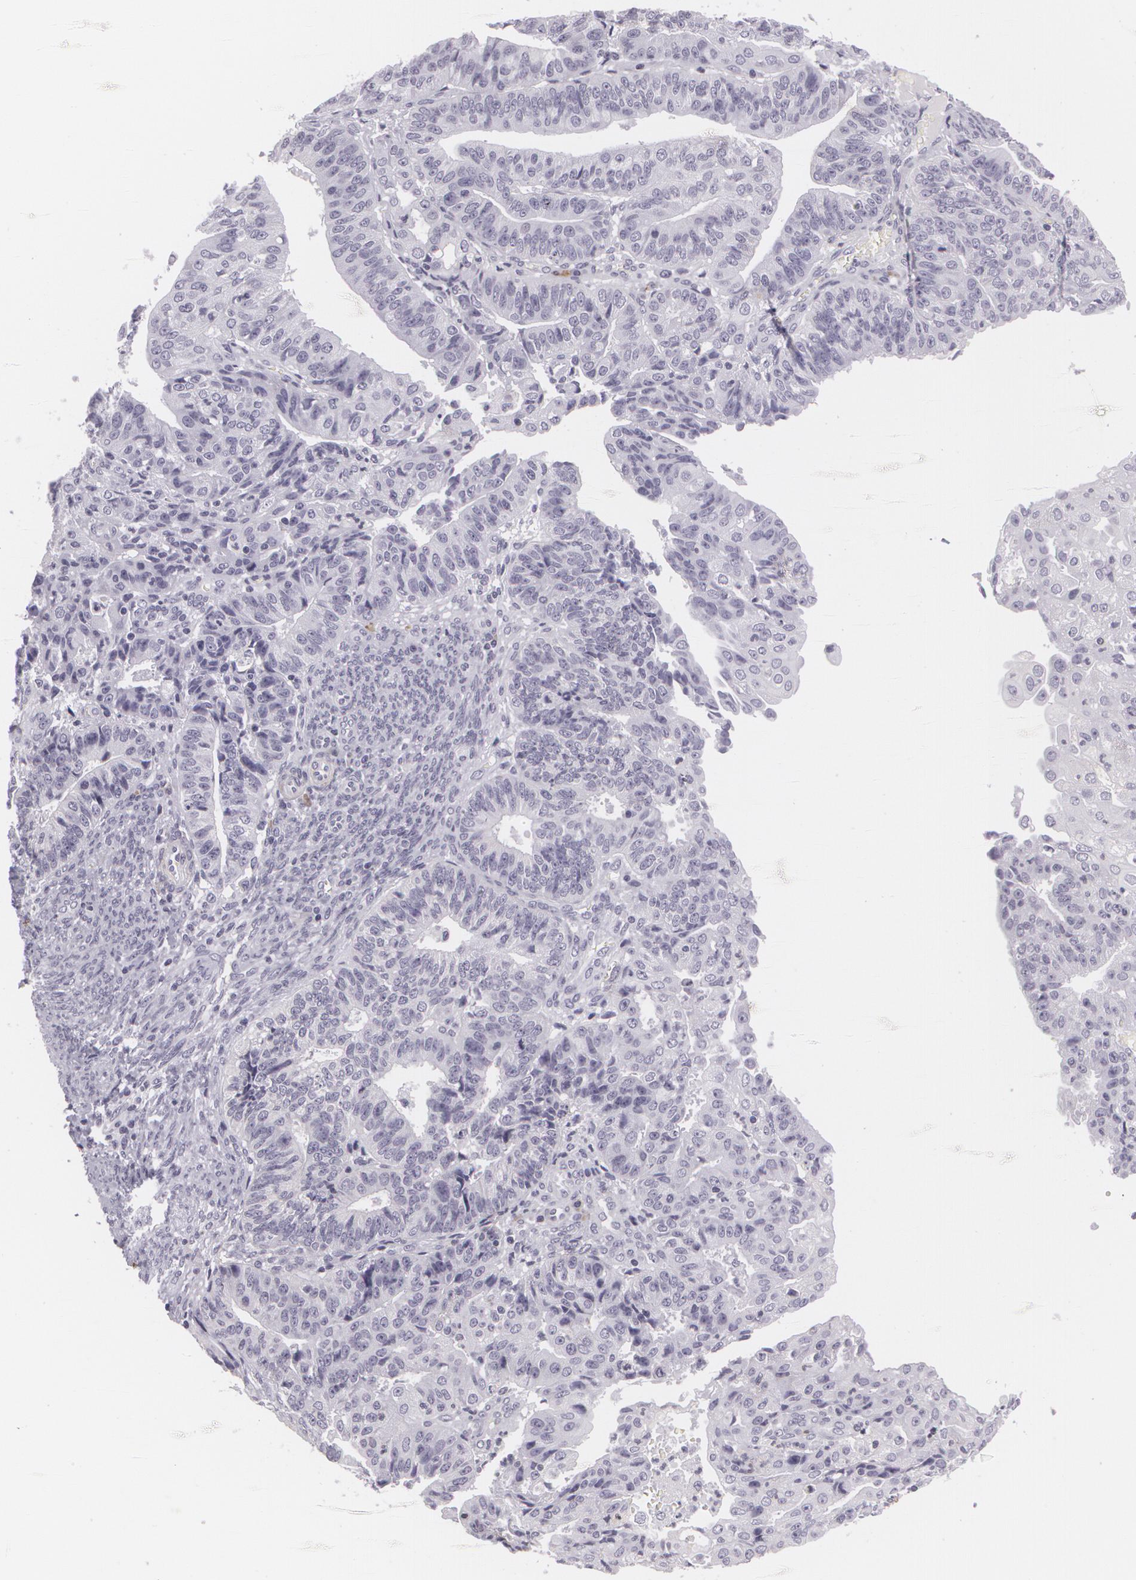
{"staining": {"intensity": "negative", "quantity": "none", "location": "none"}, "tissue": "endometrial cancer", "cell_type": "Tumor cells", "image_type": "cancer", "snomed": [{"axis": "morphology", "description": "Adenocarcinoma, NOS"}, {"axis": "topography", "description": "Endometrium"}], "caption": "This is a image of IHC staining of endometrial cancer, which shows no staining in tumor cells.", "gene": "MAP2", "patient": {"sex": "female", "age": 56}}